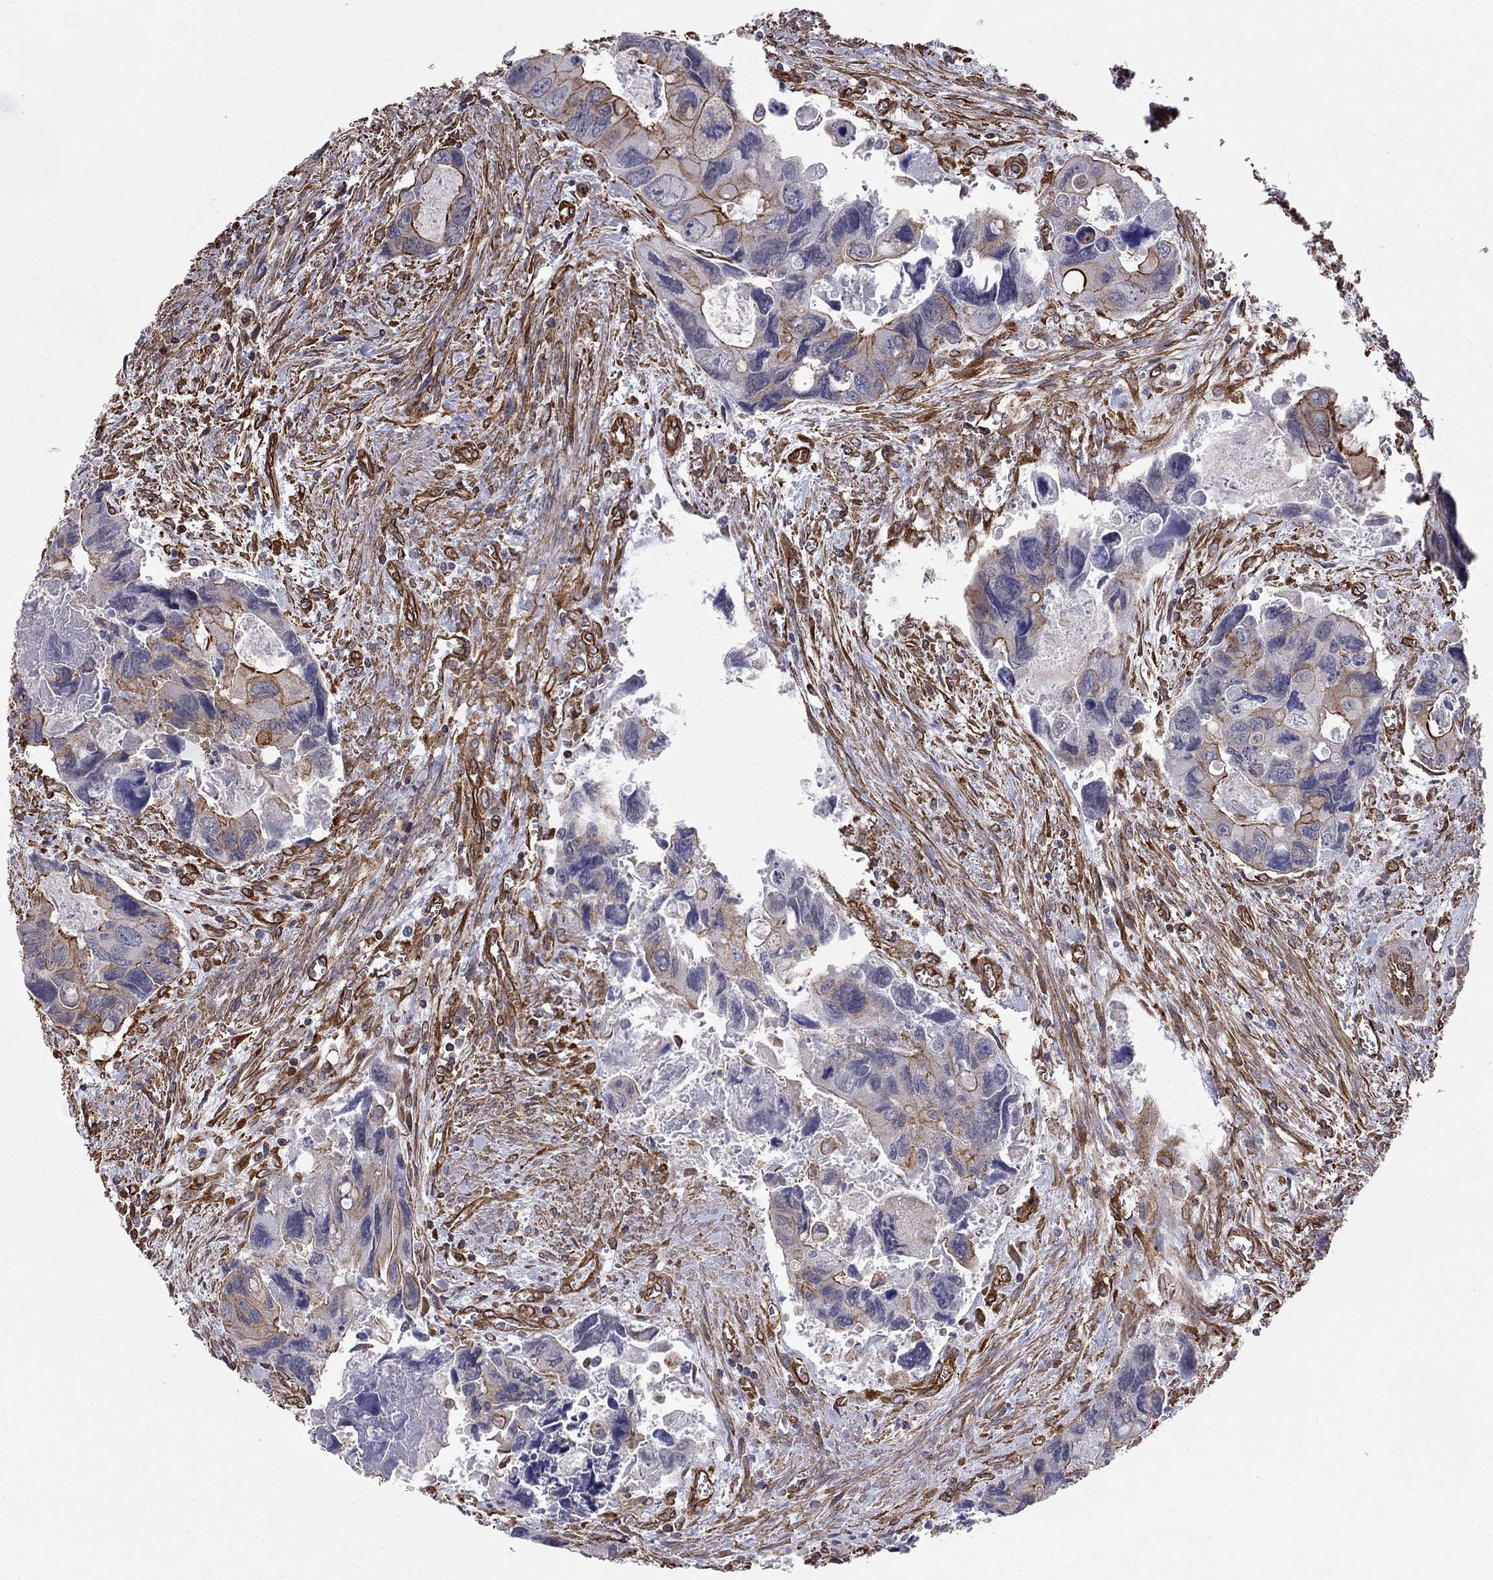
{"staining": {"intensity": "strong", "quantity": "<25%", "location": "cytoplasmic/membranous"}, "tissue": "colorectal cancer", "cell_type": "Tumor cells", "image_type": "cancer", "snomed": [{"axis": "morphology", "description": "Adenocarcinoma, NOS"}, {"axis": "topography", "description": "Rectum"}], "caption": "DAB immunohistochemical staining of human adenocarcinoma (colorectal) shows strong cytoplasmic/membranous protein staining in about <25% of tumor cells.", "gene": "BICDL2", "patient": {"sex": "male", "age": 62}}